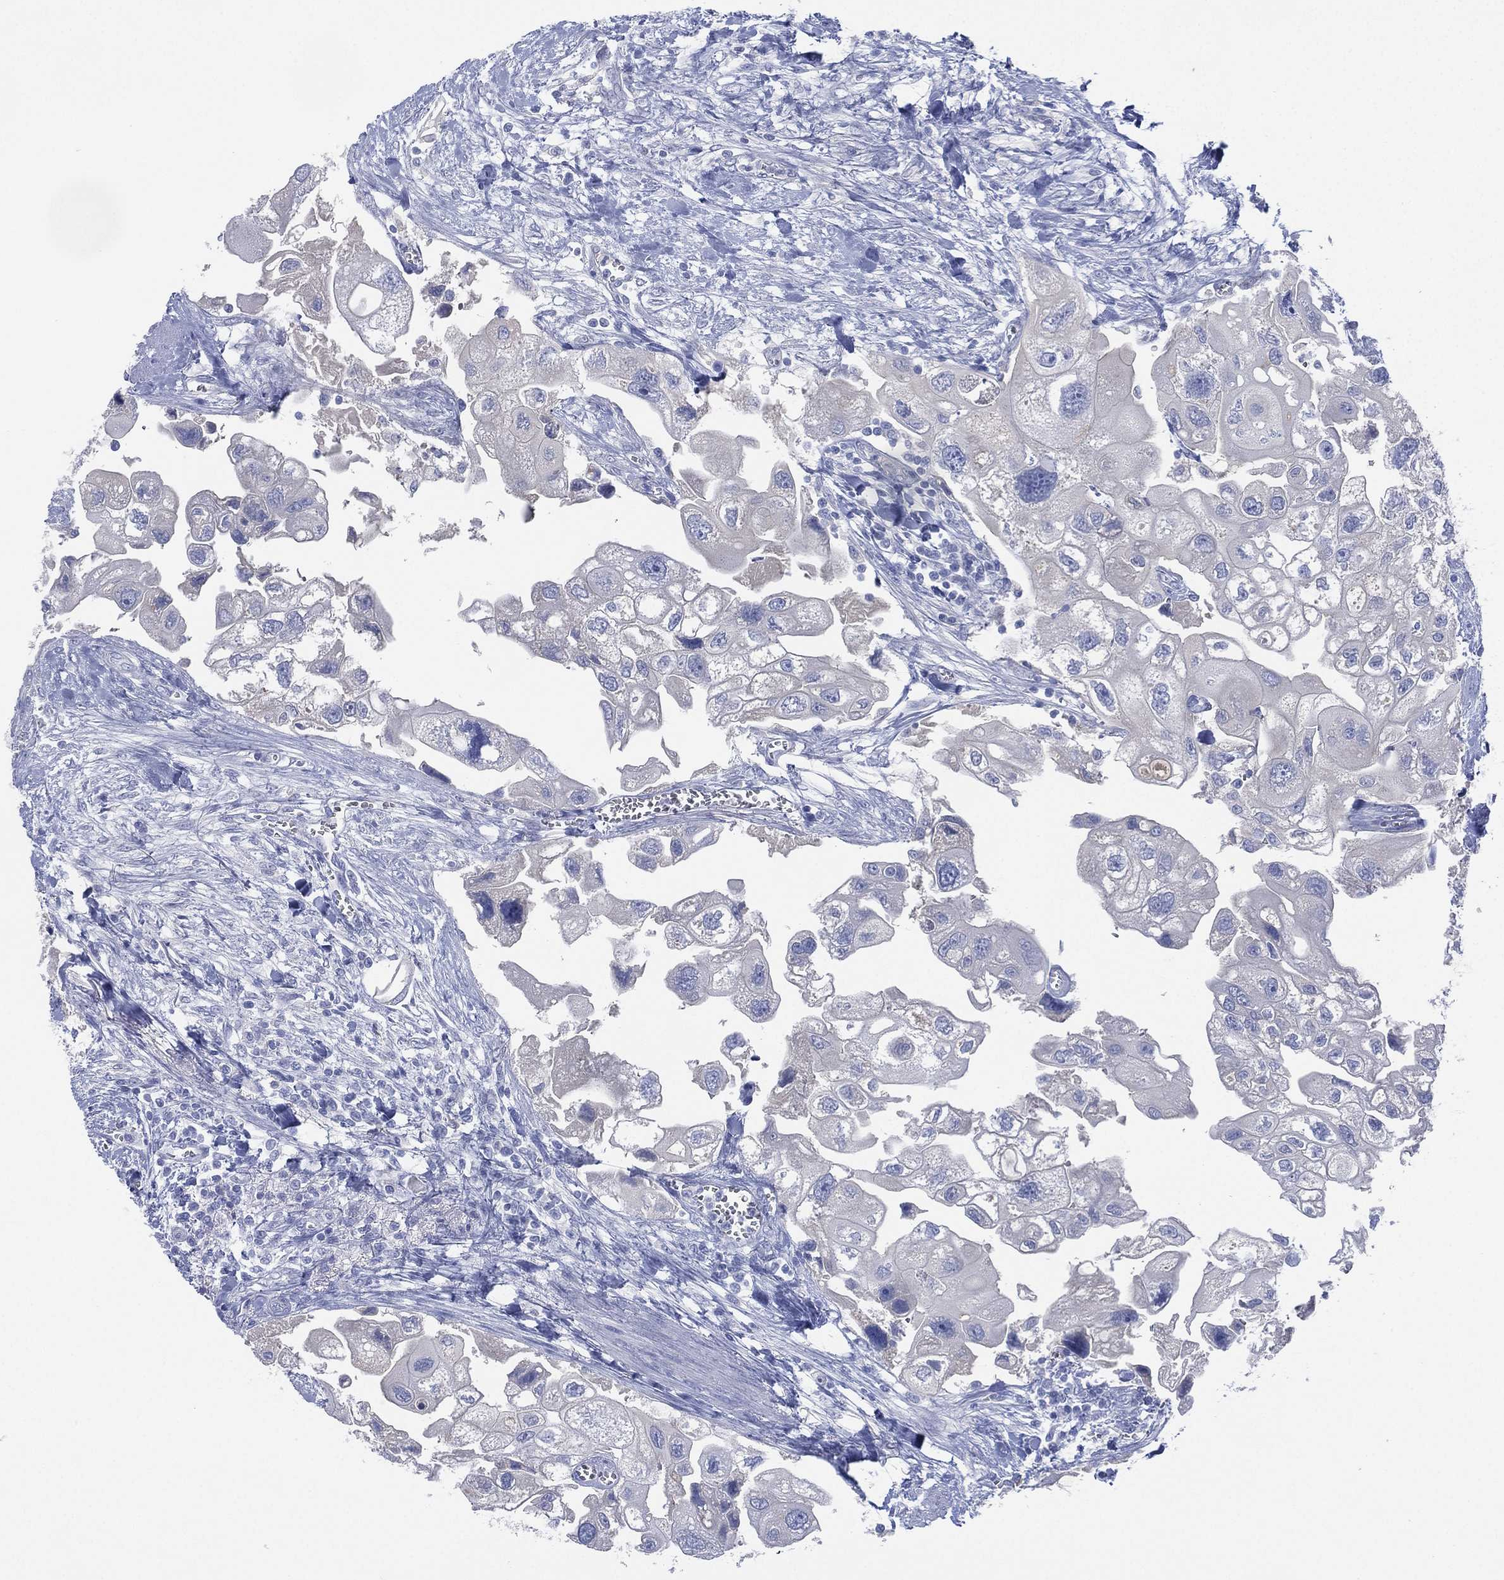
{"staining": {"intensity": "negative", "quantity": "none", "location": "none"}, "tissue": "urothelial cancer", "cell_type": "Tumor cells", "image_type": "cancer", "snomed": [{"axis": "morphology", "description": "Urothelial carcinoma, High grade"}, {"axis": "topography", "description": "Urinary bladder"}], "caption": "DAB immunohistochemical staining of human high-grade urothelial carcinoma exhibits no significant staining in tumor cells.", "gene": "CYP2D6", "patient": {"sex": "male", "age": 59}}